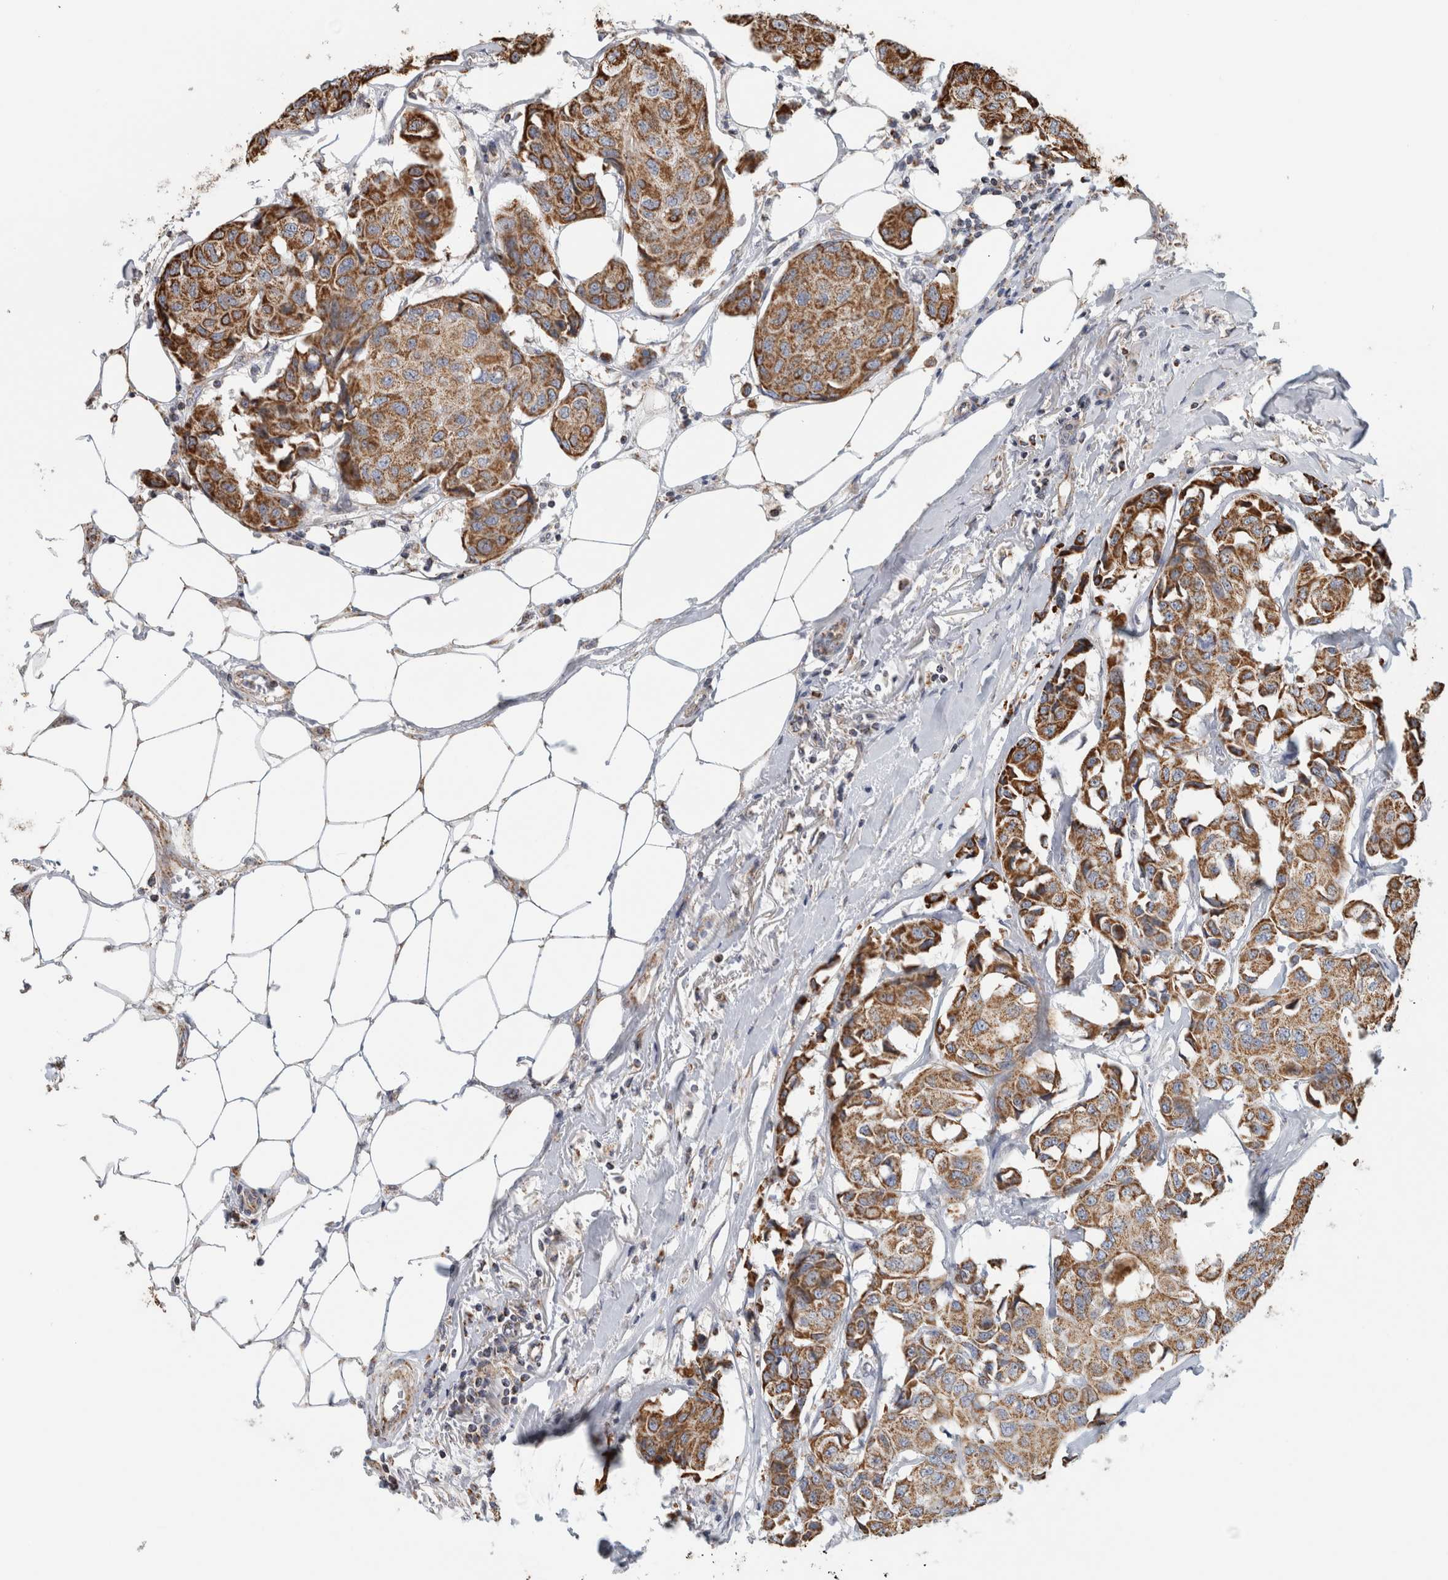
{"staining": {"intensity": "moderate", "quantity": ">75%", "location": "cytoplasmic/membranous"}, "tissue": "breast cancer", "cell_type": "Tumor cells", "image_type": "cancer", "snomed": [{"axis": "morphology", "description": "Duct carcinoma"}, {"axis": "topography", "description": "Breast"}], "caption": "A high-resolution image shows immunohistochemistry staining of breast cancer (intraductal carcinoma), which exhibits moderate cytoplasmic/membranous positivity in about >75% of tumor cells.", "gene": "ST8SIA1", "patient": {"sex": "female", "age": 80}}